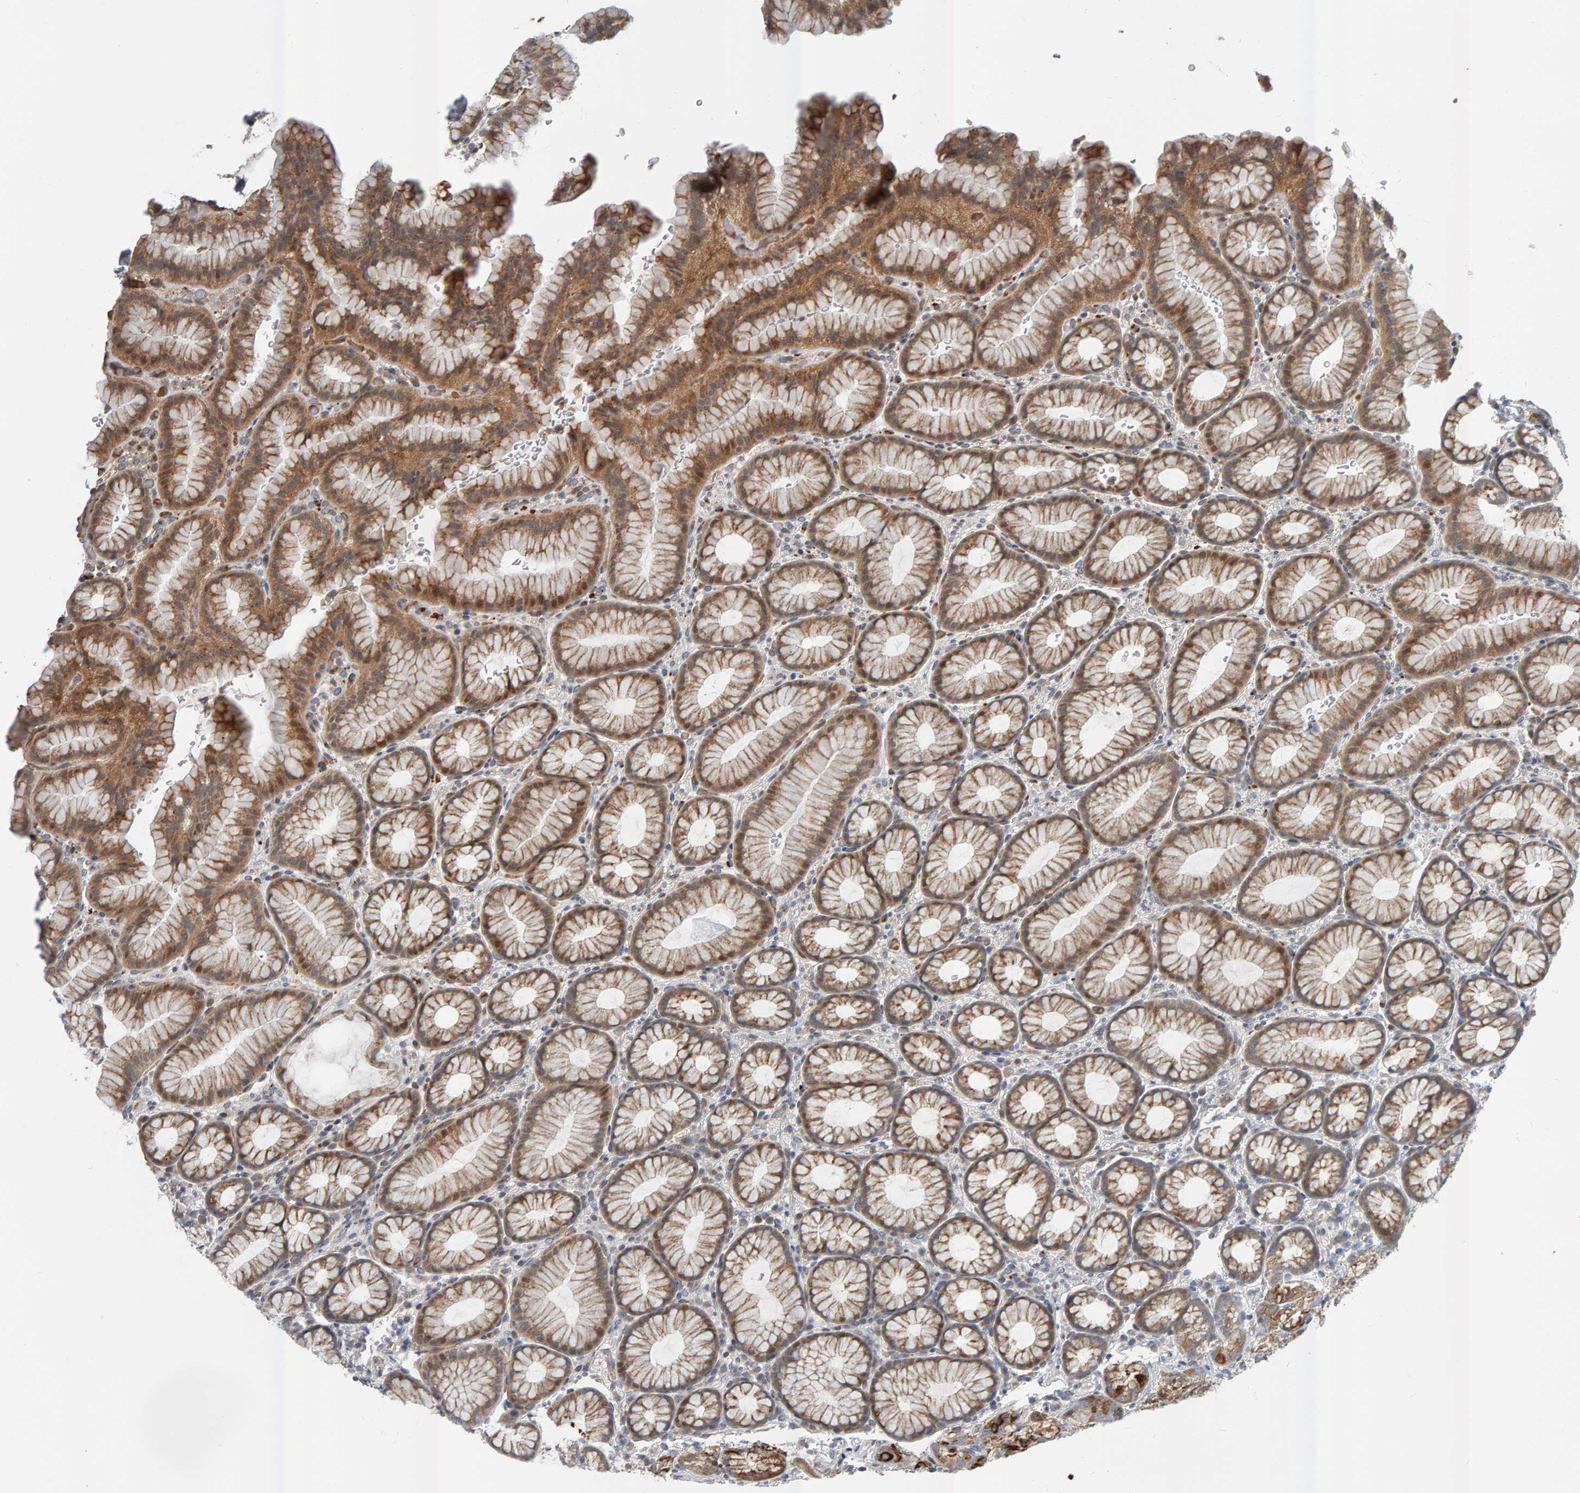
{"staining": {"intensity": "moderate", "quantity": ">75%", "location": "cytoplasmic/membranous"}, "tissue": "stomach", "cell_type": "Glandular cells", "image_type": "normal", "snomed": [{"axis": "morphology", "description": "Normal tissue, NOS"}, {"axis": "topography", "description": "Stomach"}], "caption": "Immunohistochemical staining of benign human stomach demonstrates moderate cytoplasmic/membranous protein positivity in about >75% of glandular cells.", "gene": "ZNF160", "patient": {"sex": "male", "age": 42}}